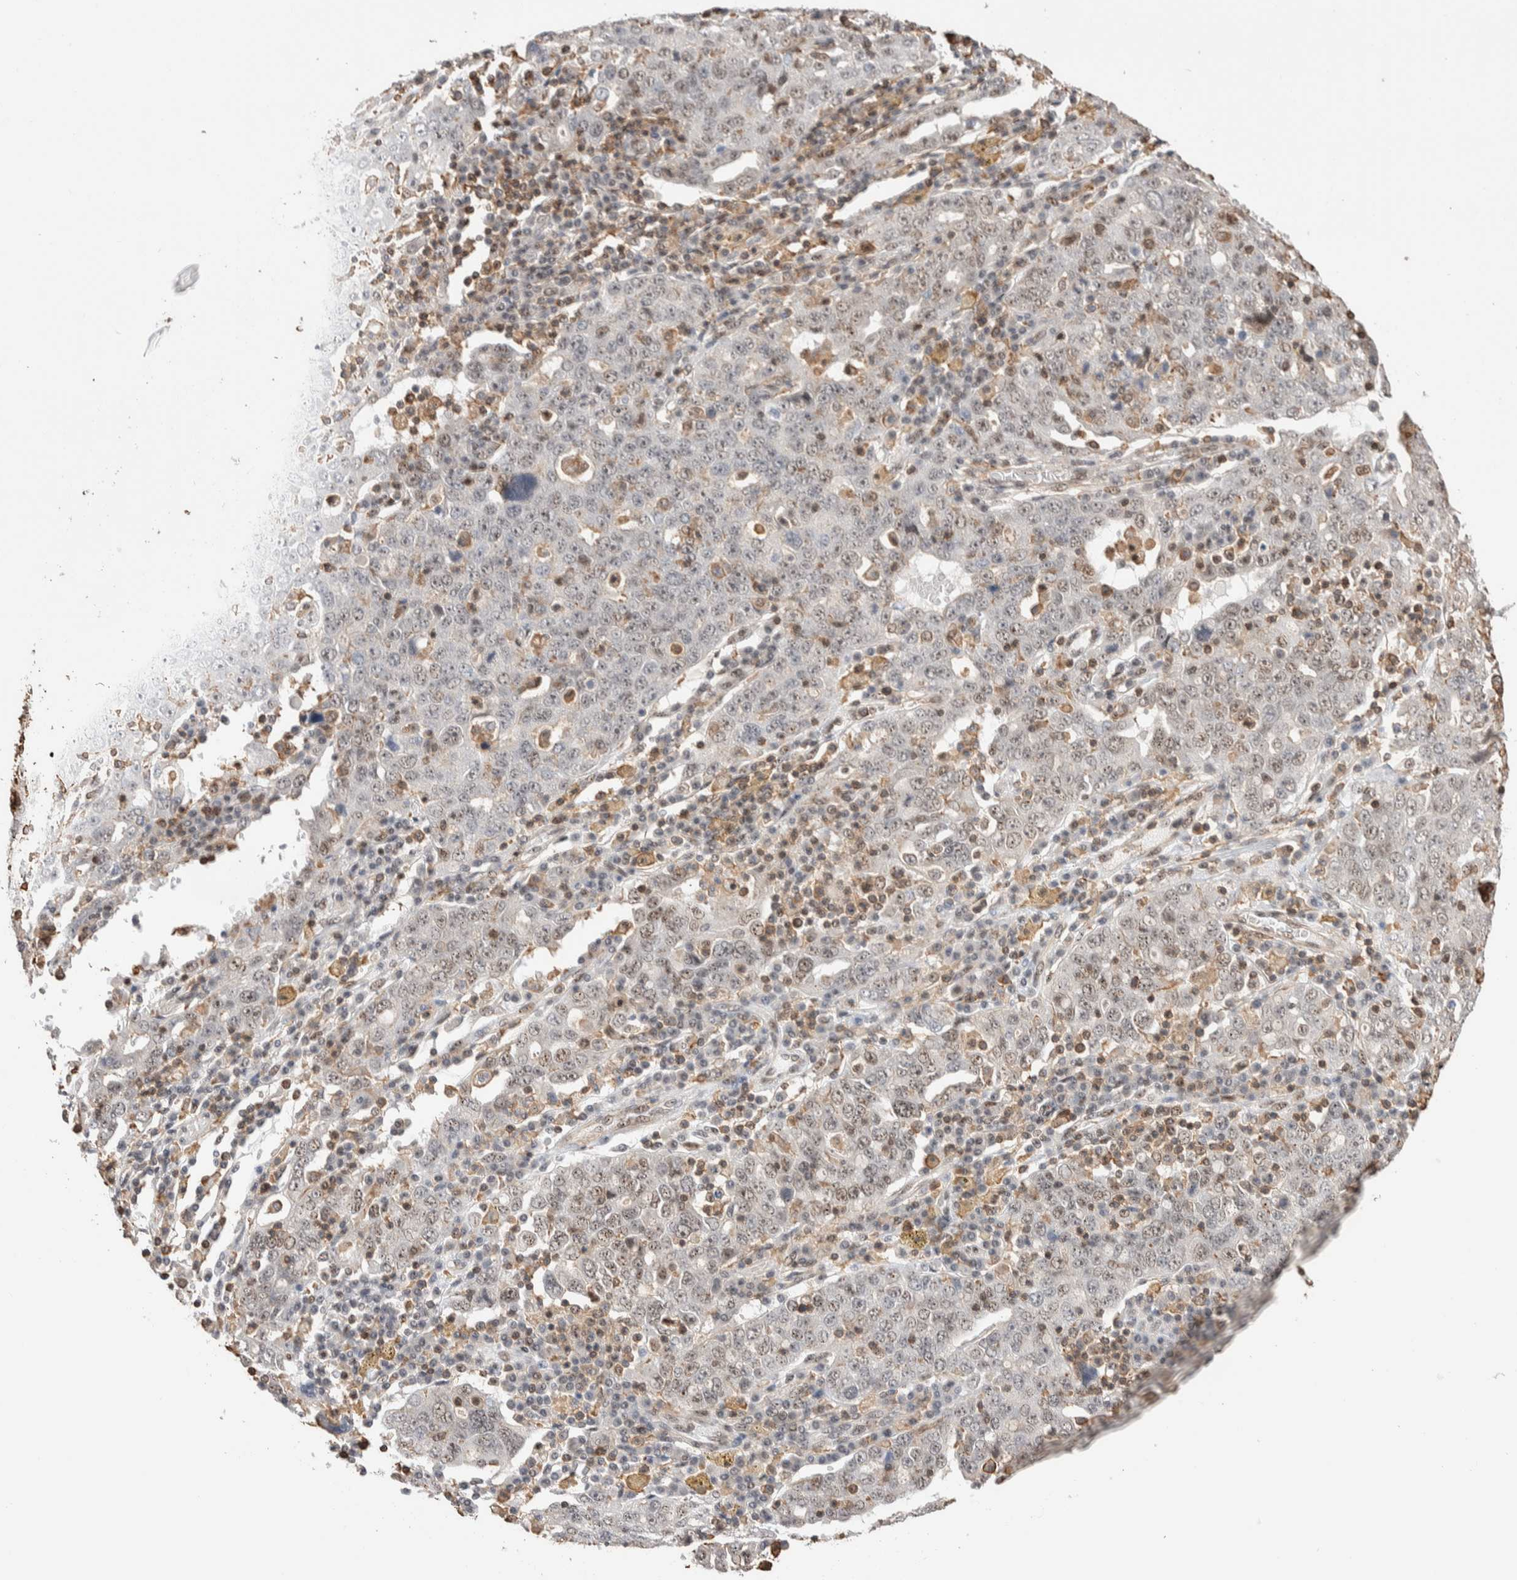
{"staining": {"intensity": "weak", "quantity": "25%-75%", "location": "nuclear"}, "tissue": "ovarian cancer", "cell_type": "Tumor cells", "image_type": "cancer", "snomed": [{"axis": "morphology", "description": "Carcinoma, endometroid"}, {"axis": "topography", "description": "Ovary"}], "caption": "Endometroid carcinoma (ovarian) tissue displays weak nuclear expression in about 25%-75% of tumor cells, visualized by immunohistochemistry.", "gene": "ZNF704", "patient": {"sex": "female", "age": 62}}